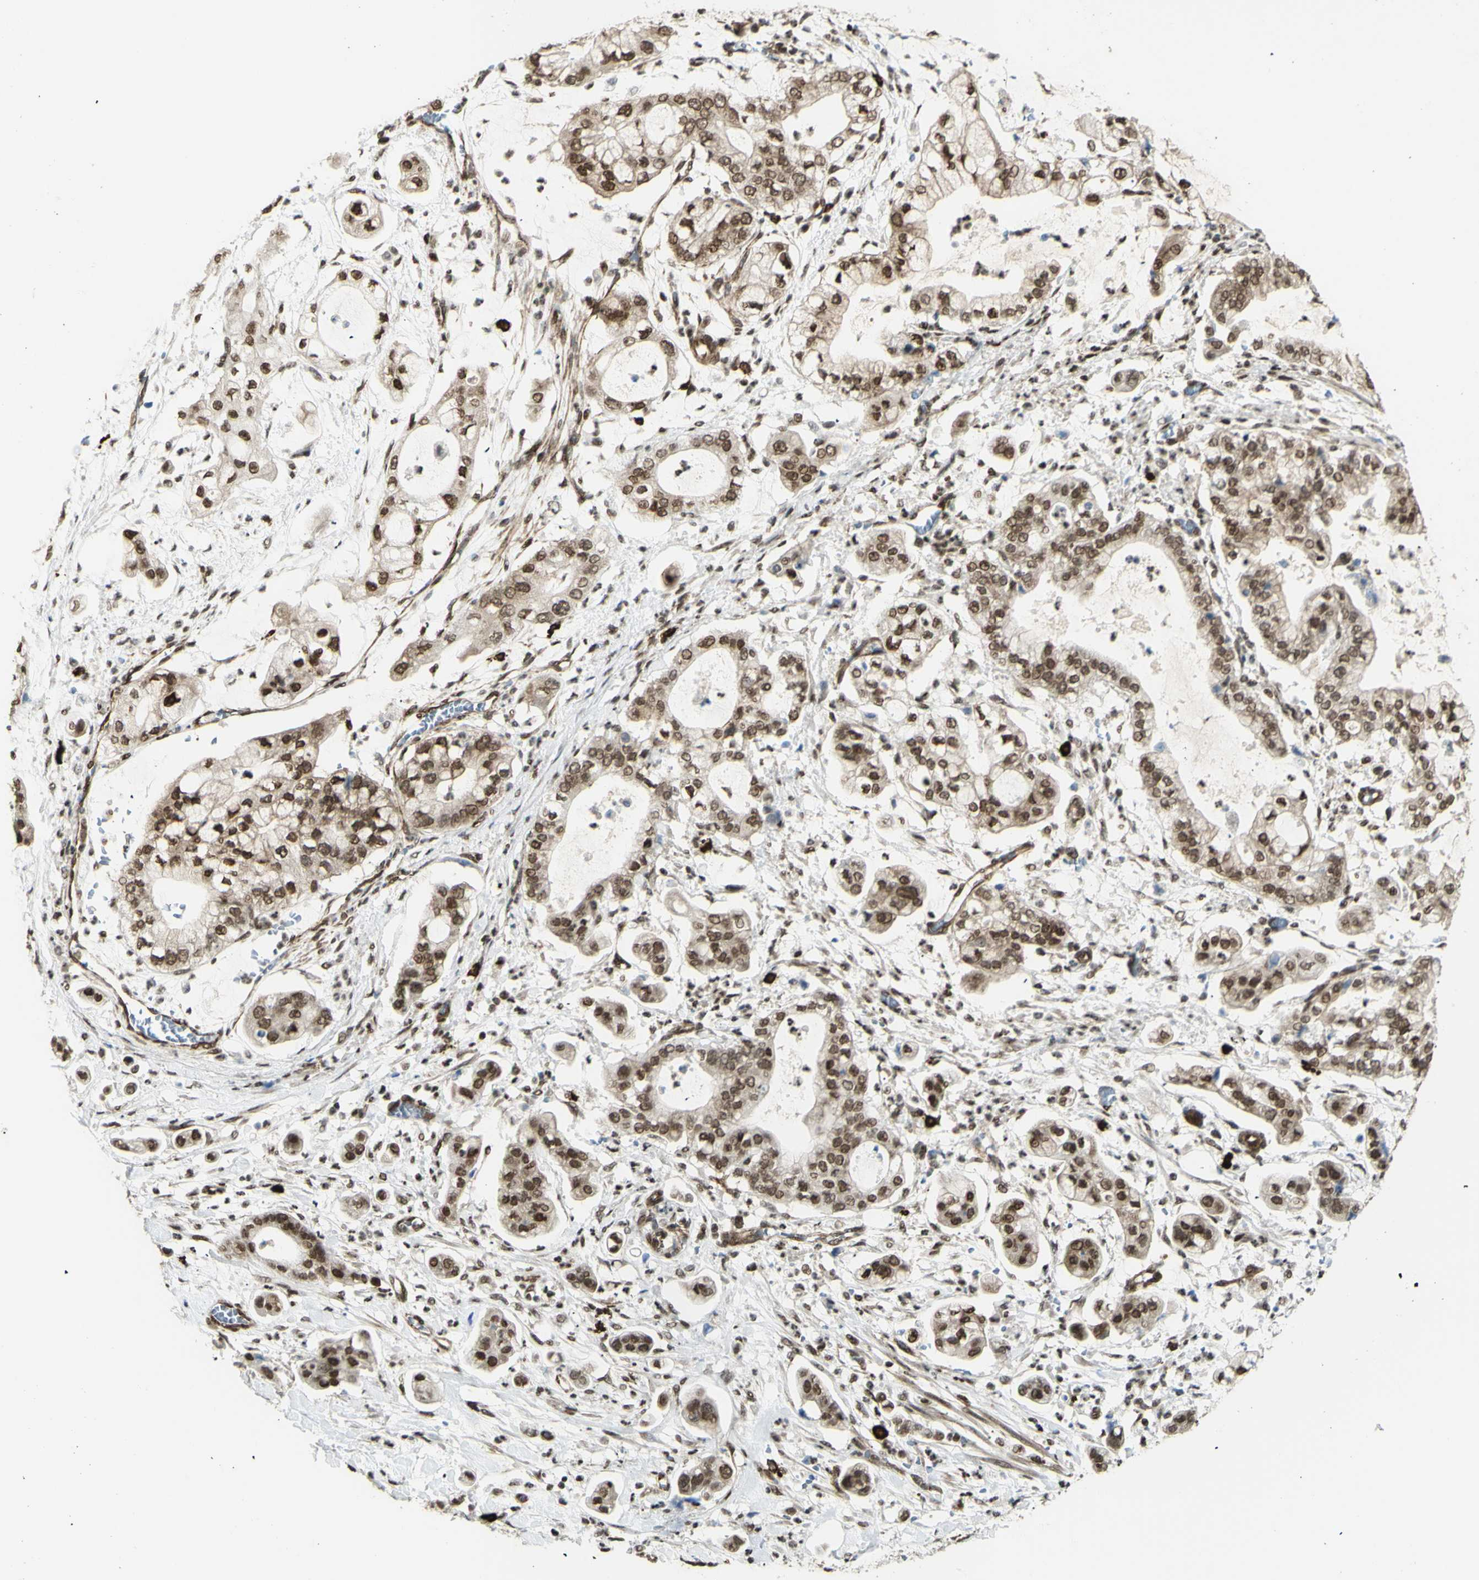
{"staining": {"intensity": "moderate", "quantity": ">75%", "location": "nuclear"}, "tissue": "stomach cancer", "cell_type": "Tumor cells", "image_type": "cancer", "snomed": [{"axis": "morphology", "description": "Adenocarcinoma, NOS"}, {"axis": "topography", "description": "Stomach"}], "caption": "Protein staining of stomach cancer tissue reveals moderate nuclear expression in about >75% of tumor cells. (brown staining indicates protein expression, while blue staining denotes nuclei).", "gene": "ZMYM6", "patient": {"sex": "male", "age": 76}}